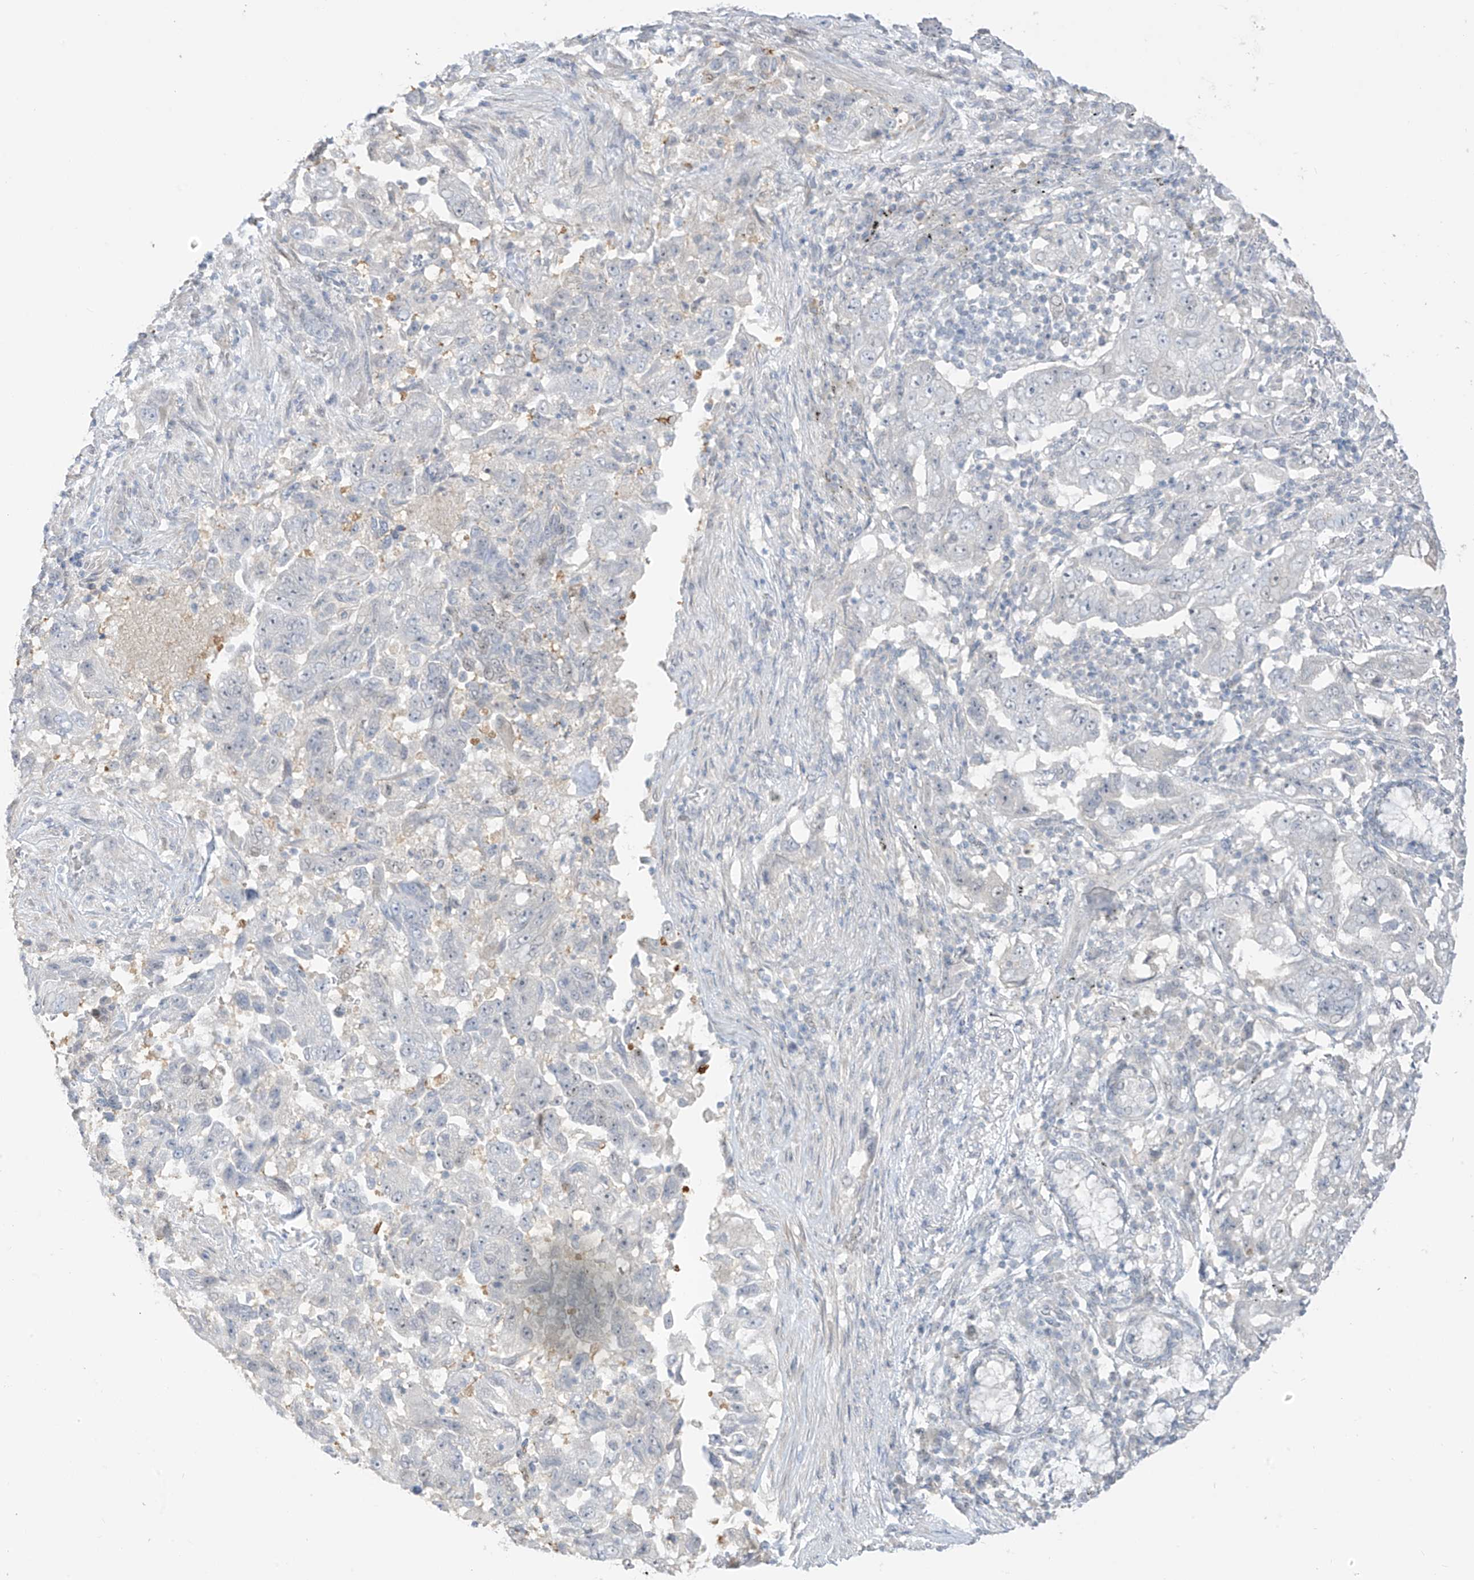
{"staining": {"intensity": "negative", "quantity": "none", "location": "none"}, "tissue": "lung cancer", "cell_type": "Tumor cells", "image_type": "cancer", "snomed": [{"axis": "morphology", "description": "Adenocarcinoma, NOS"}, {"axis": "topography", "description": "Lung"}], "caption": "This histopathology image is of lung cancer (adenocarcinoma) stained with IHC to label a protein in brown with the nuclei are counter-stained blue. There is no staining in tumor cells.", "gene": "ASPRV1", "patient": {"sex": "female", "age": 51}}